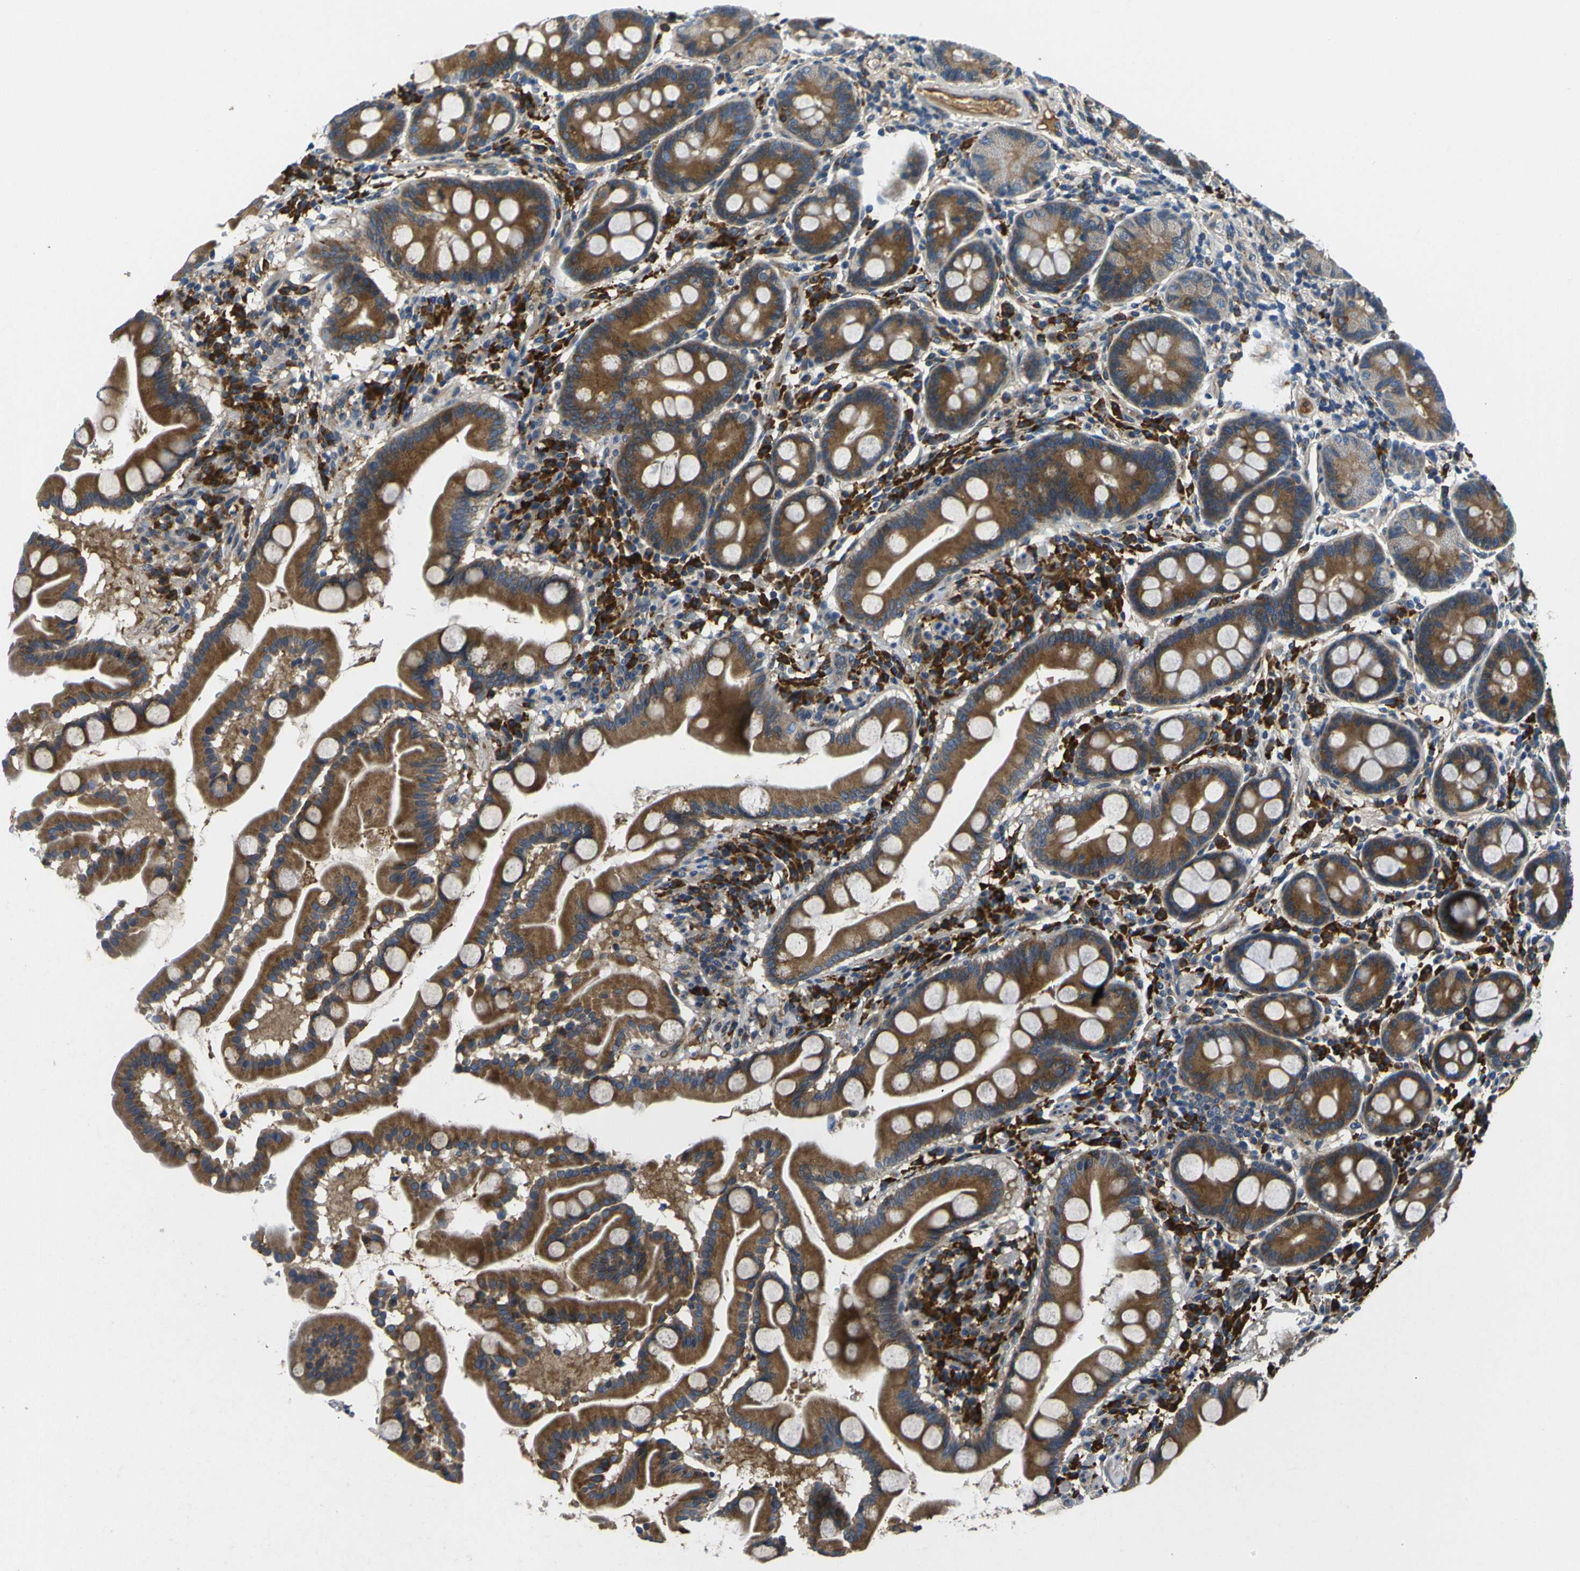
{"staining": {"intensity": "moderate", "quantity": ">75%", "location": "cytoplasmic/membranous"}, "tissue": "duodenum", "cell_type": "Glandular cells", "image_type": "normal", "snomed": [{"axis": "morphology", "description": "Normal tissue, NOS"}, {"axis": "topography", "description": "Duodenum"}], "caption": "This photomicrograph reveals unremarkable duodenum stained with immunohistochemistry (IHC) to label a protein in brown. The cytoplasmic/membranous of glandular cells show moderate positivity for the protein. Nuclei are counter-stained blue.", "gene": "RAB1B", "patient": {"sex": "male", "age": 50}}